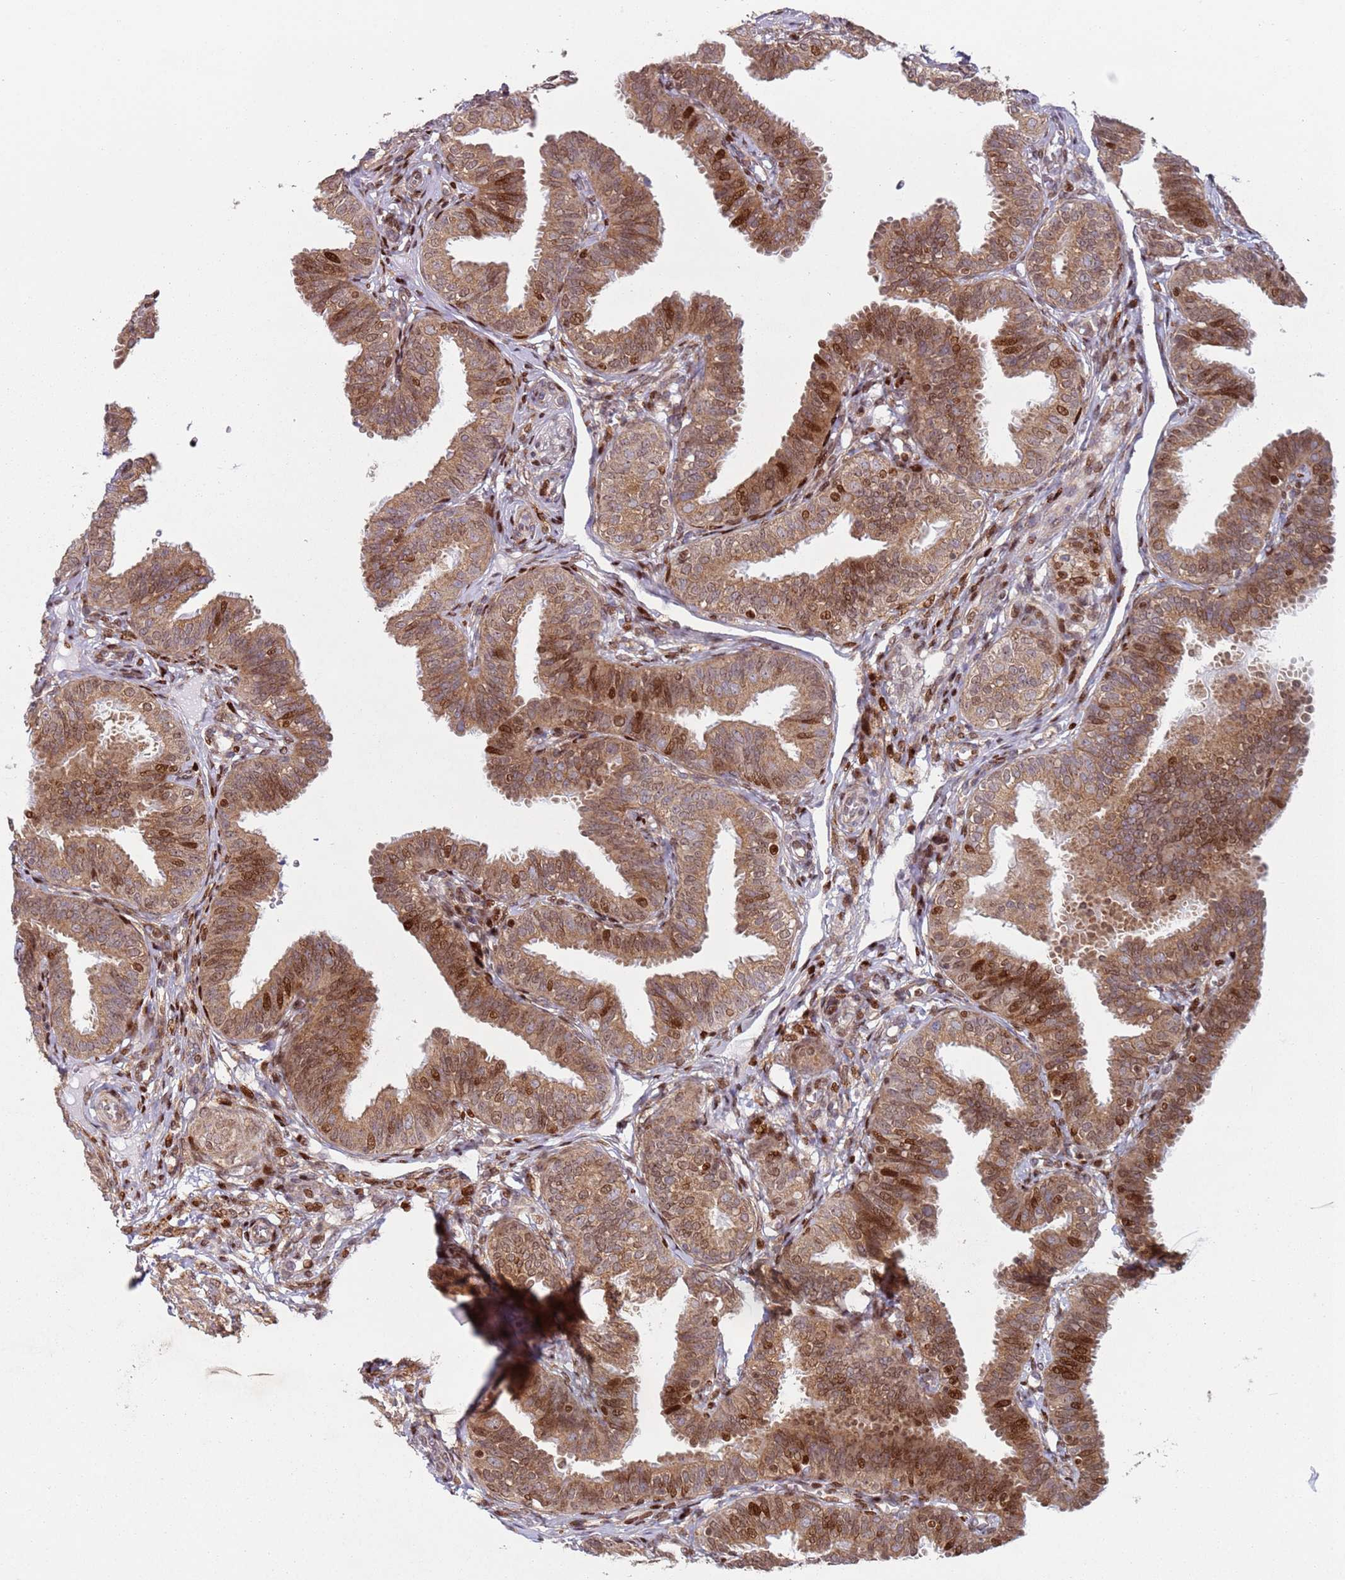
{"staining": {"intensity": "strong", "quantity": ">75%", "location": "cytoplasmic/membranous,nuclear"}, "tissue": "fallopian tube", "cell_type": "Glandular cells", "image_type": "normal", "snomed": [{"axis": "morphology", "description": "Normal tissue, NOS"}, {"axis": "topography", "description": "Fallopian tube"}], "caption": "Immunohistochemistry (IHC) image of unremarkable fallopian tube: human fallopian tube stained using IHC displays high levels of strong protein expression localized specifically in the cytoplasmic/membranous,nuclear of glandular cells, appearing as a cytoplasmic/membranous,nuclear brown color.", "gene": "HNRNPLL", "patient": {"sex": "female", "age": 35}}